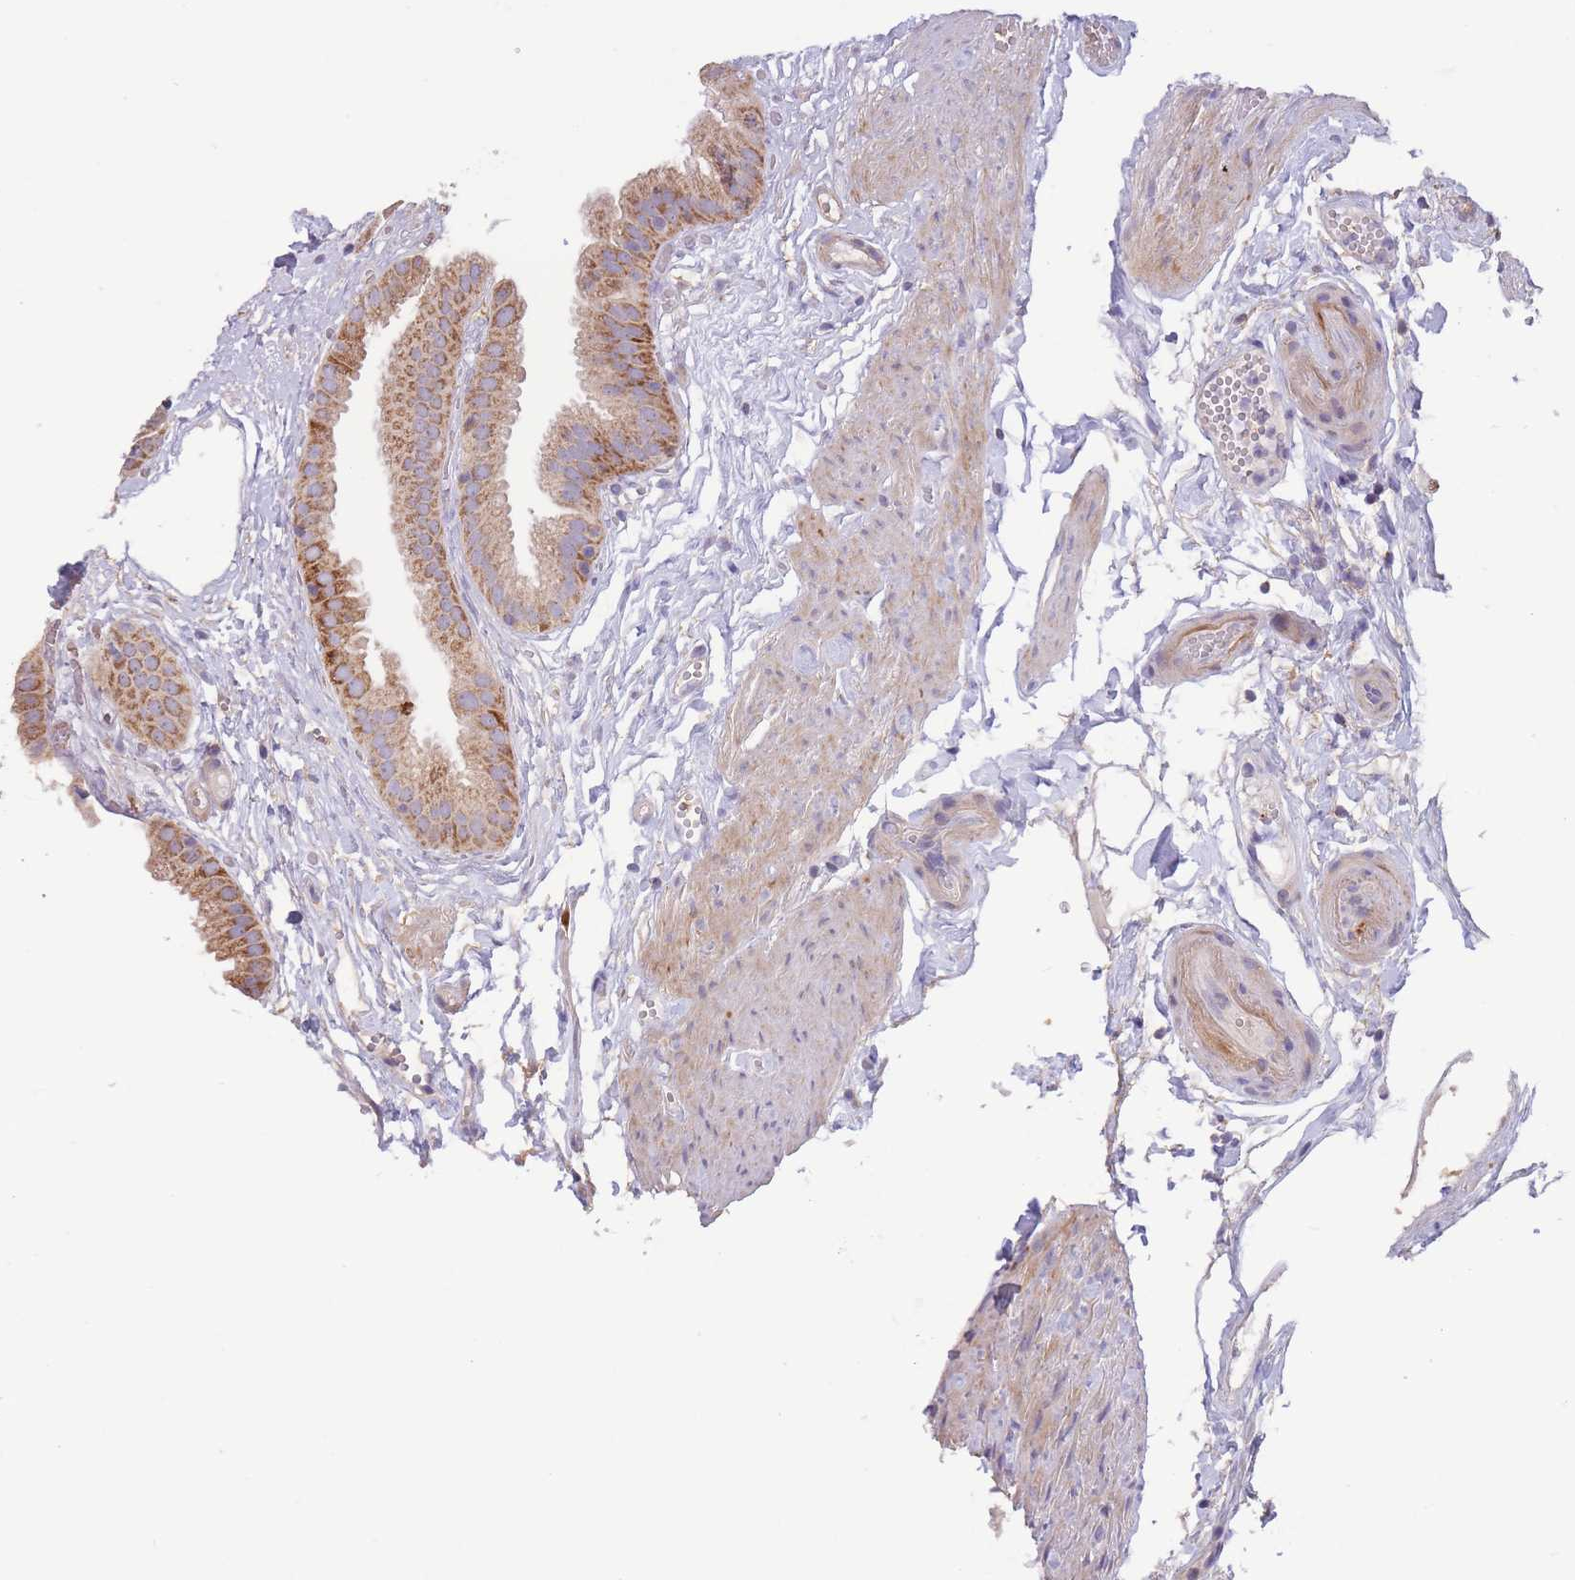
{"staining": {"intensity": "moderate", "quantity": ">75%", "location": "cytoplasmic/membranous"}, "tissue": "gallbladder", "cell_type": "Glandular cells", "image_type": "normal", "snomed": [{"axis": "morphology", "description": "Normal tissue, NOS"}, {"axis": "topography", "description": "Gallbladder"}], "caption": "High-magnification brightfield microscopy of unremarkable gallbladder stained with DAB (3,3'-diaminobenzidine) (brown) and counterstained with hematoxylin (blue). glandular cells exhibit moderate cytoplasmic/membranous staining is identified in about>75% of cells. (IHC, brightfield microscopy, high magnification).", "gene": "SLC25A42", "patient": {"sex": "female", "age": 61}}